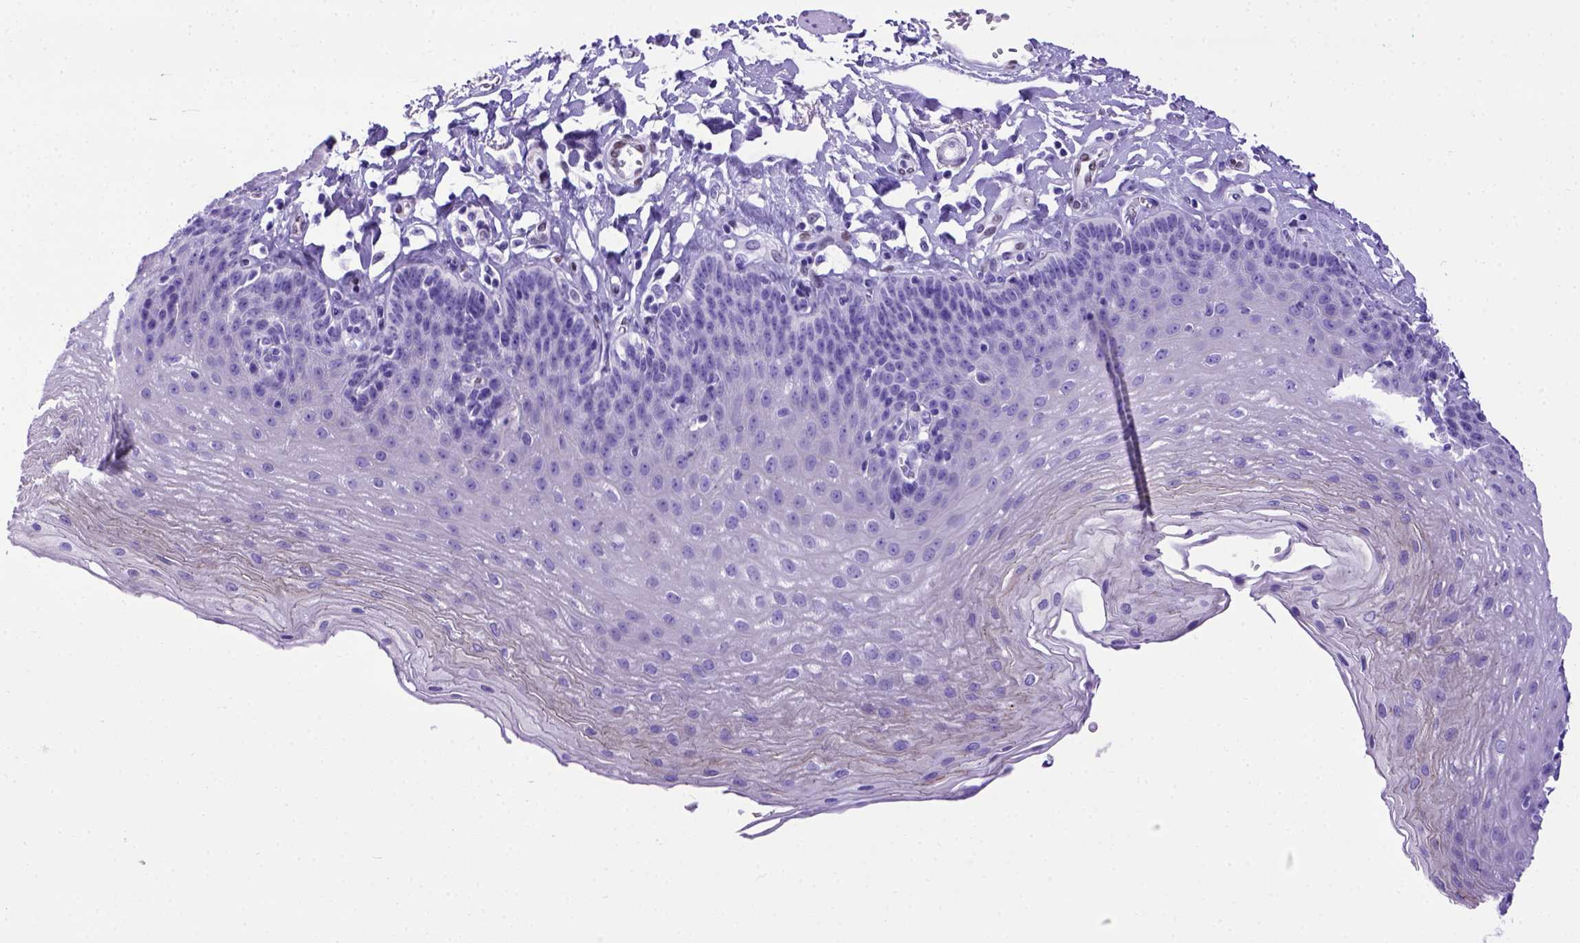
{"staining": {"intensity": "negative", "quantity": "none", "location": "none"}, "tissue": "esophagus", "cell_type": "Squamous epithelial cells", "image_type": "normal", "snomed": [{"axis": "morphology", "description": "Normal tissue, NOS"}, {"axis": "topography", "description": "Esophagus"}], "caption": "Immunohistochemistry histopathology image of benign human esophagus stained for a protein (brown), which displays no staining in squamous epithelial cells.", "gene": "MEOX2", "patient": {"sex": "female", "age": 81}}